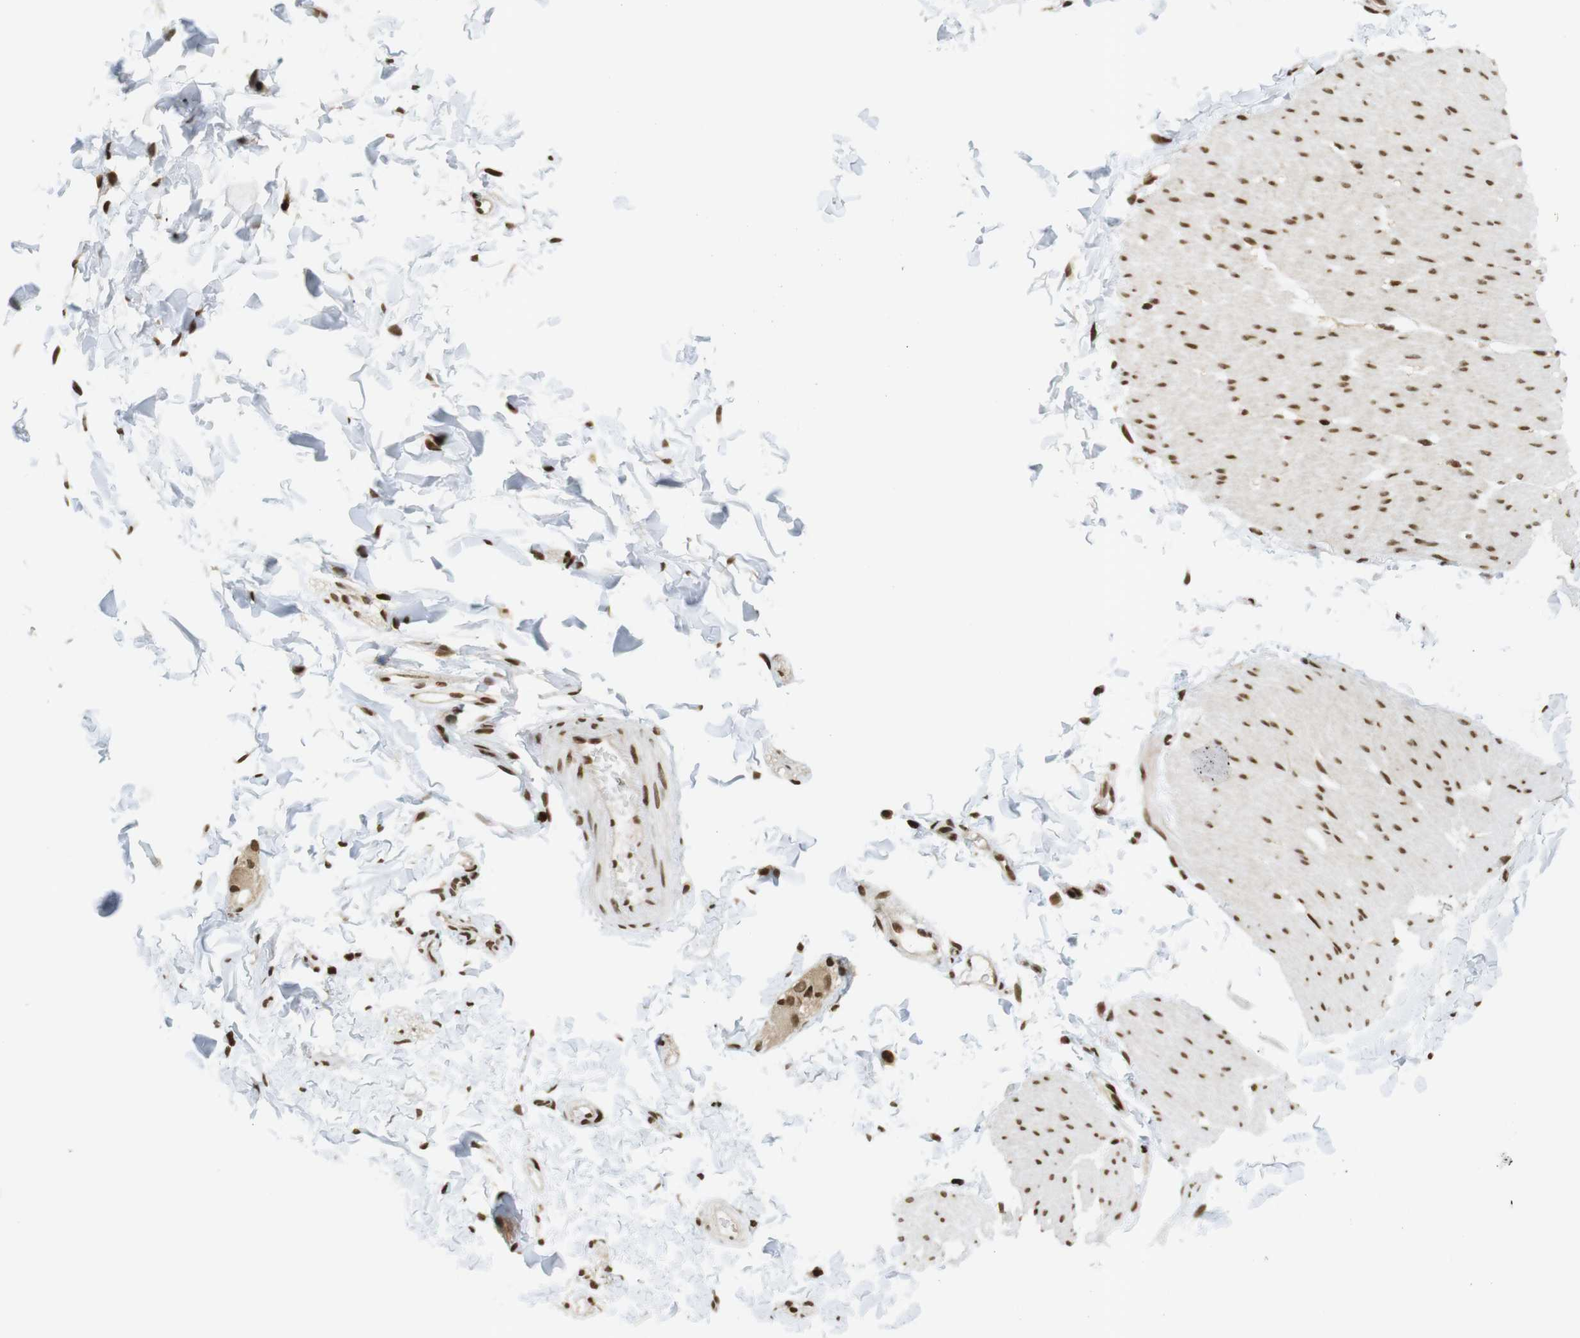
{"staining": {"intensity": "moderate", "quantity": ">75%", "location": "nuclear"}, "tissue": "smooth muscle", "cell_type": "Smooth muscle cells", "image_type": "normal", "snomed": [{"axis": "morphology", "description": "Normal tissue, NOS"}, {"axis": "topography", "description": "Smooth muscle"}, {"axis": "topography", "description": "Colon"}], "caption": "The micrograph reveals staining of unremarkable smooth muscle, revealing moderate nuclear protein expression (brown color) within smooth muscle cells.", "gene": "RUVBL2", "patient": {"sex": "male", "age": 67}}